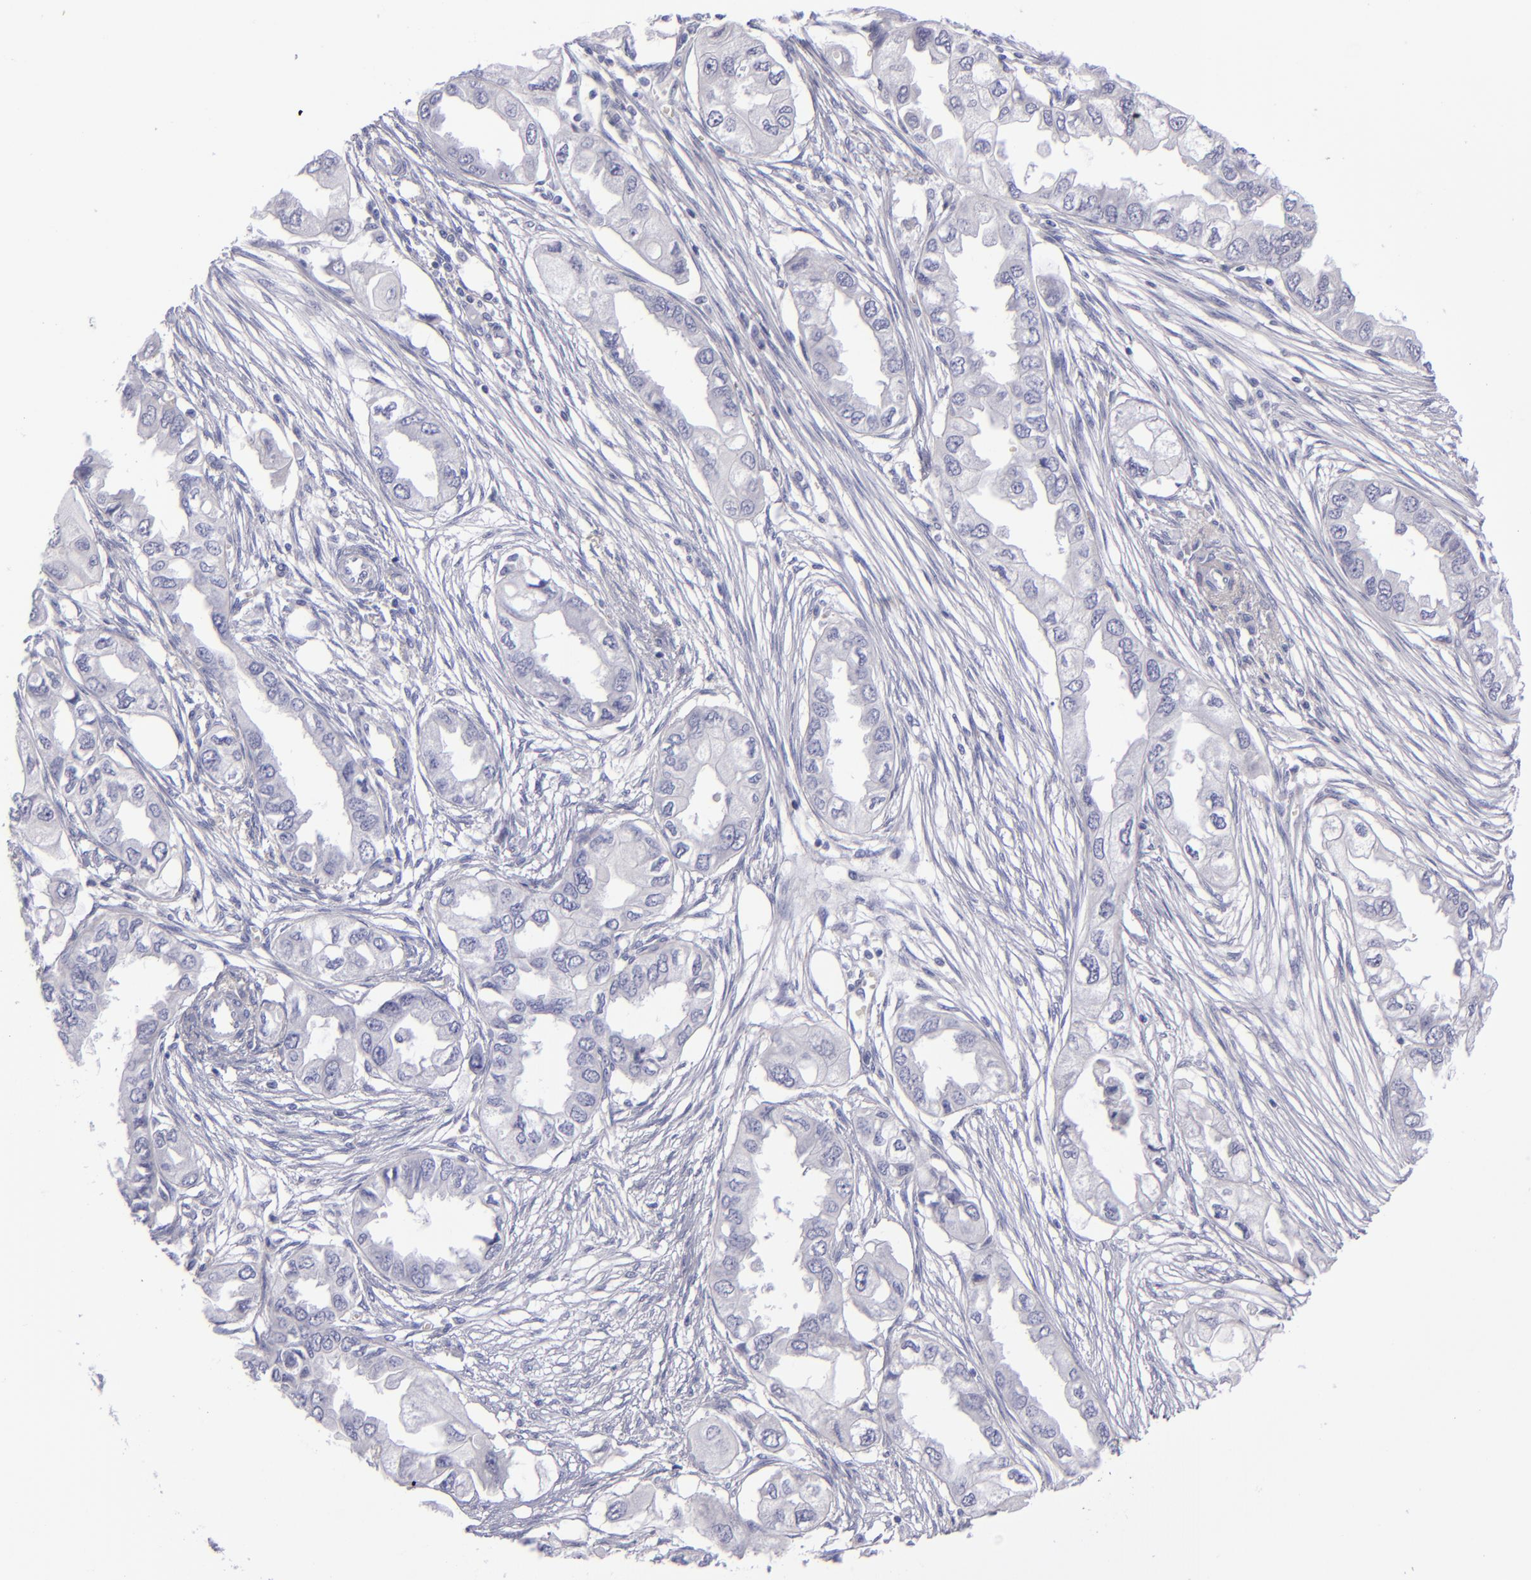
{"staining": {"intensity": "negative", "quantity": "none", "location": "none"}, "tissue": "endometrial cancer", "cell_type": "Tumor cells", "image_type": "cancer", "snomed": [{"axis": "morphology", "description": "Adenocarcinoma, NOS"}, {"axis": "topography", "description": "Endometrium"}], "caption": "This is an immunohistochemistry (IHC) image of human endometrial adenocarcinoma. There is no staining in tumor cells.", "gene": "CD22", "patient": {"sex": "female", "age": 67}}